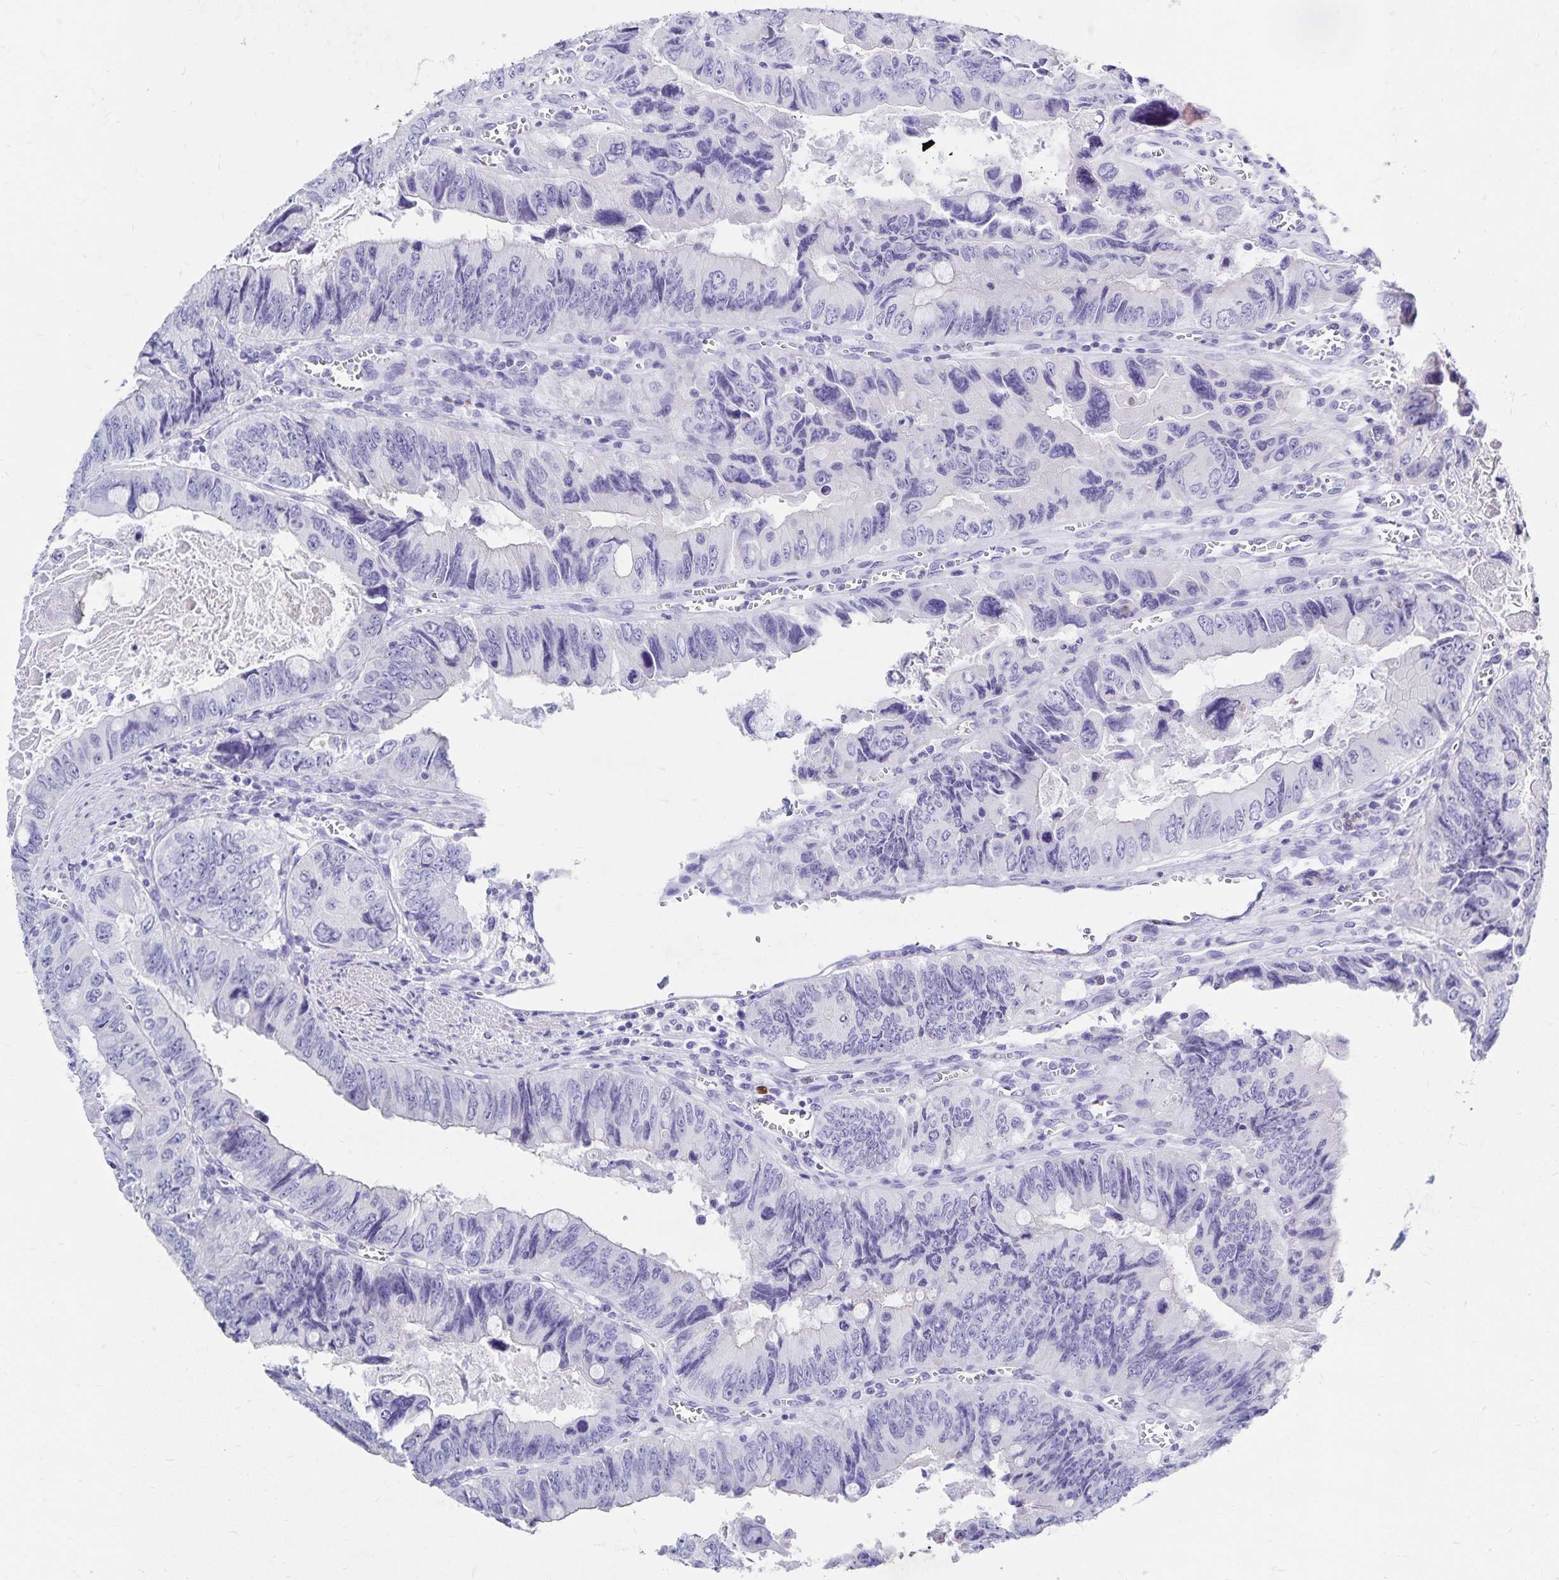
{"staining": {"intensity": "negative", "quantity": "none", "location": "none"}, "tissue": "colorectal cancer", "cell_type": "Tumor cells", "image_type": "cancer", "snomed": [{"axis": "morphology", "description": "Adenocarcinoma, NOS"}, {"axis": "topography", "description": "Colon"}], "caption": "Tumor cells are negative for brown protein staining in adenocarcinoma (colorectal).", "gene": "PAX5", "patient": {"sex": "female", "age": 84}}